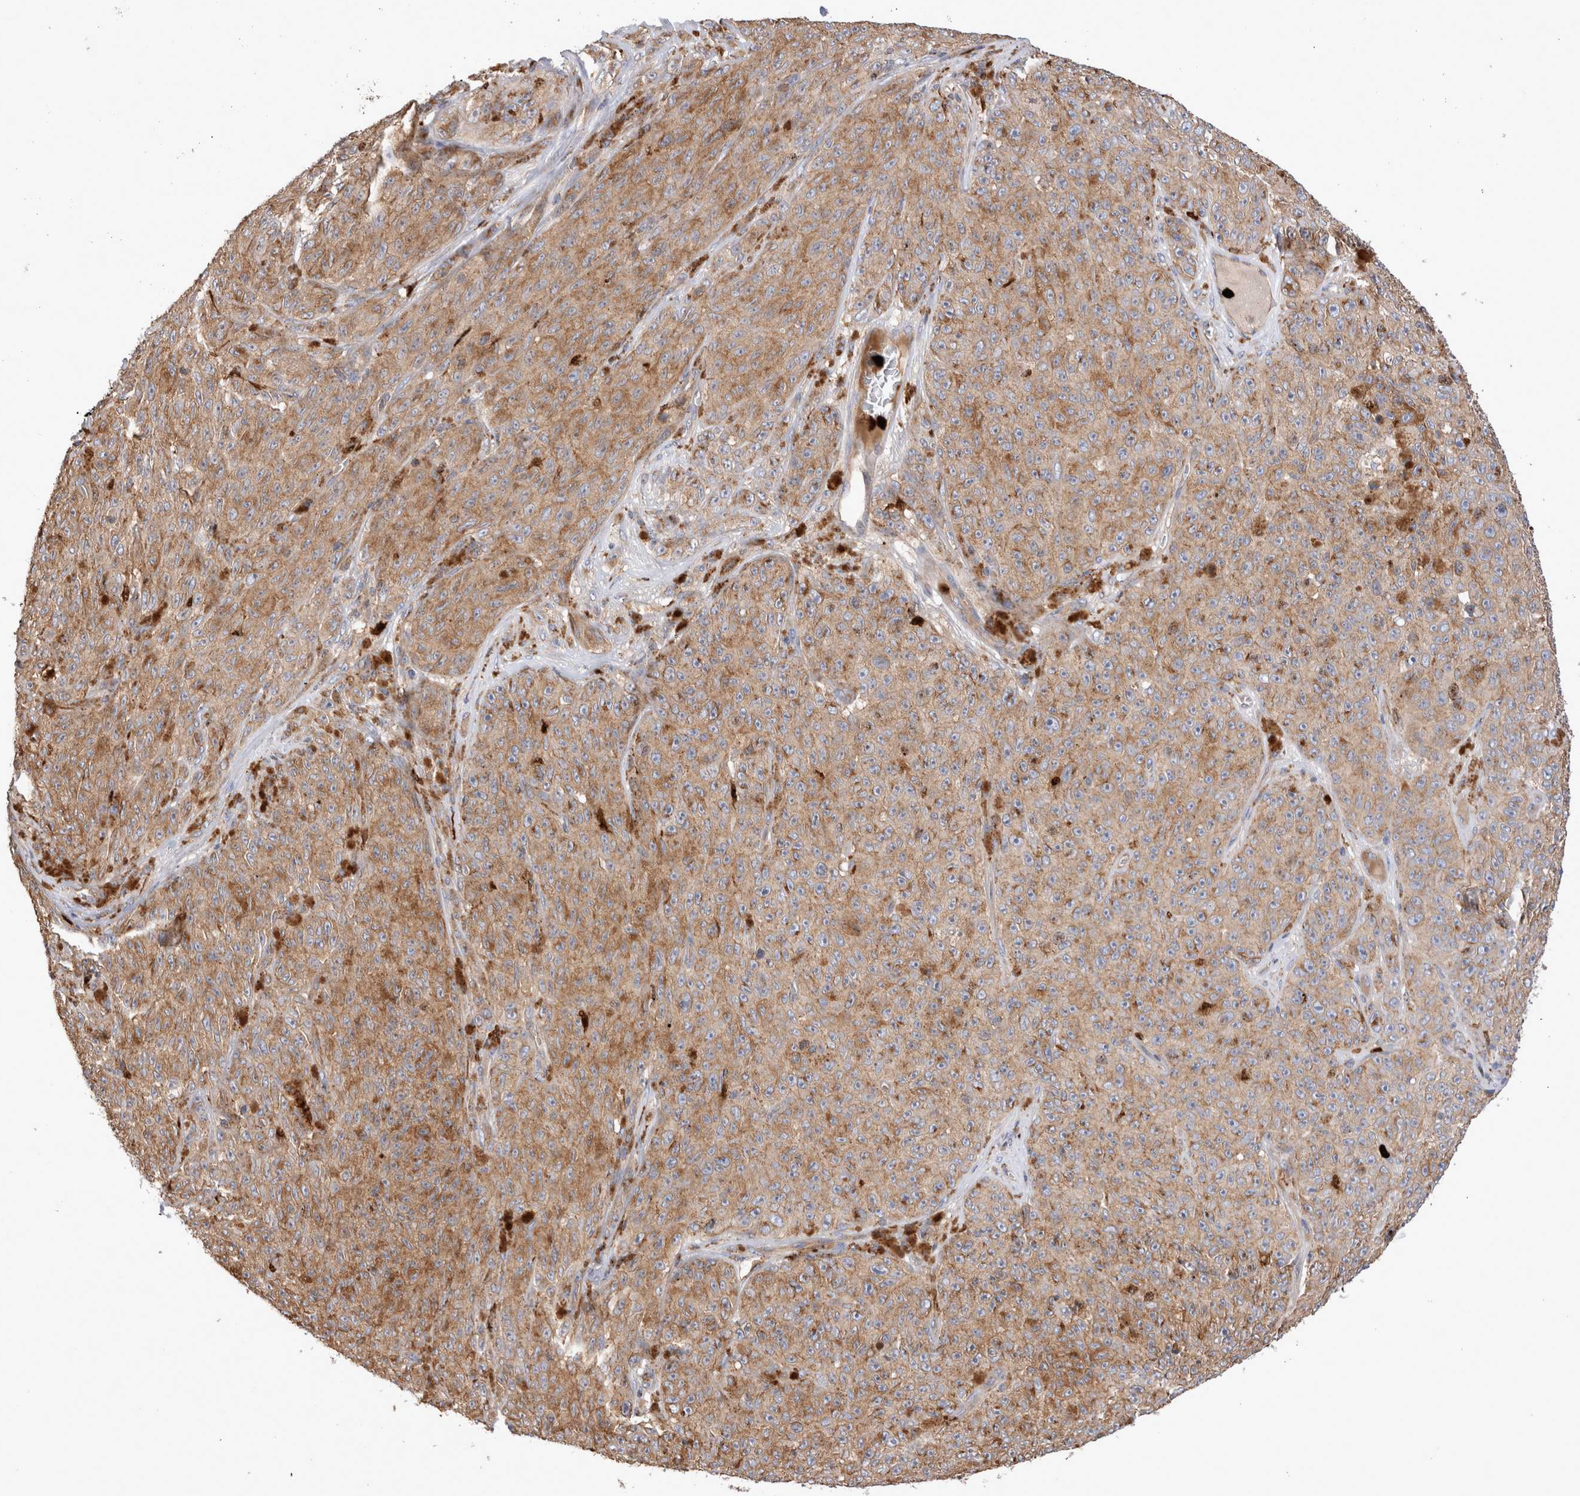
{"staining": {"intensity": "moderate", "quantity": ">75%", "location": "cytoplasmic/membranous"}, "tissue": "melanoma", "cell_type": "Tumor cells", "image_type": "cancer", "snomed": [{"axis": "morphology", "description": "Malignant melanoma, NOS"}, {"axis": "topography", "description": "Skin"}], "caption": "Malignant melanoma was stained to show a protein in brown. There is medium levels of moderate cytoplasmic/membranous positivity in approximately >75% of tumor cells.", "gene": "NXT2", "patient": {"sex": "female", "age": 82}}